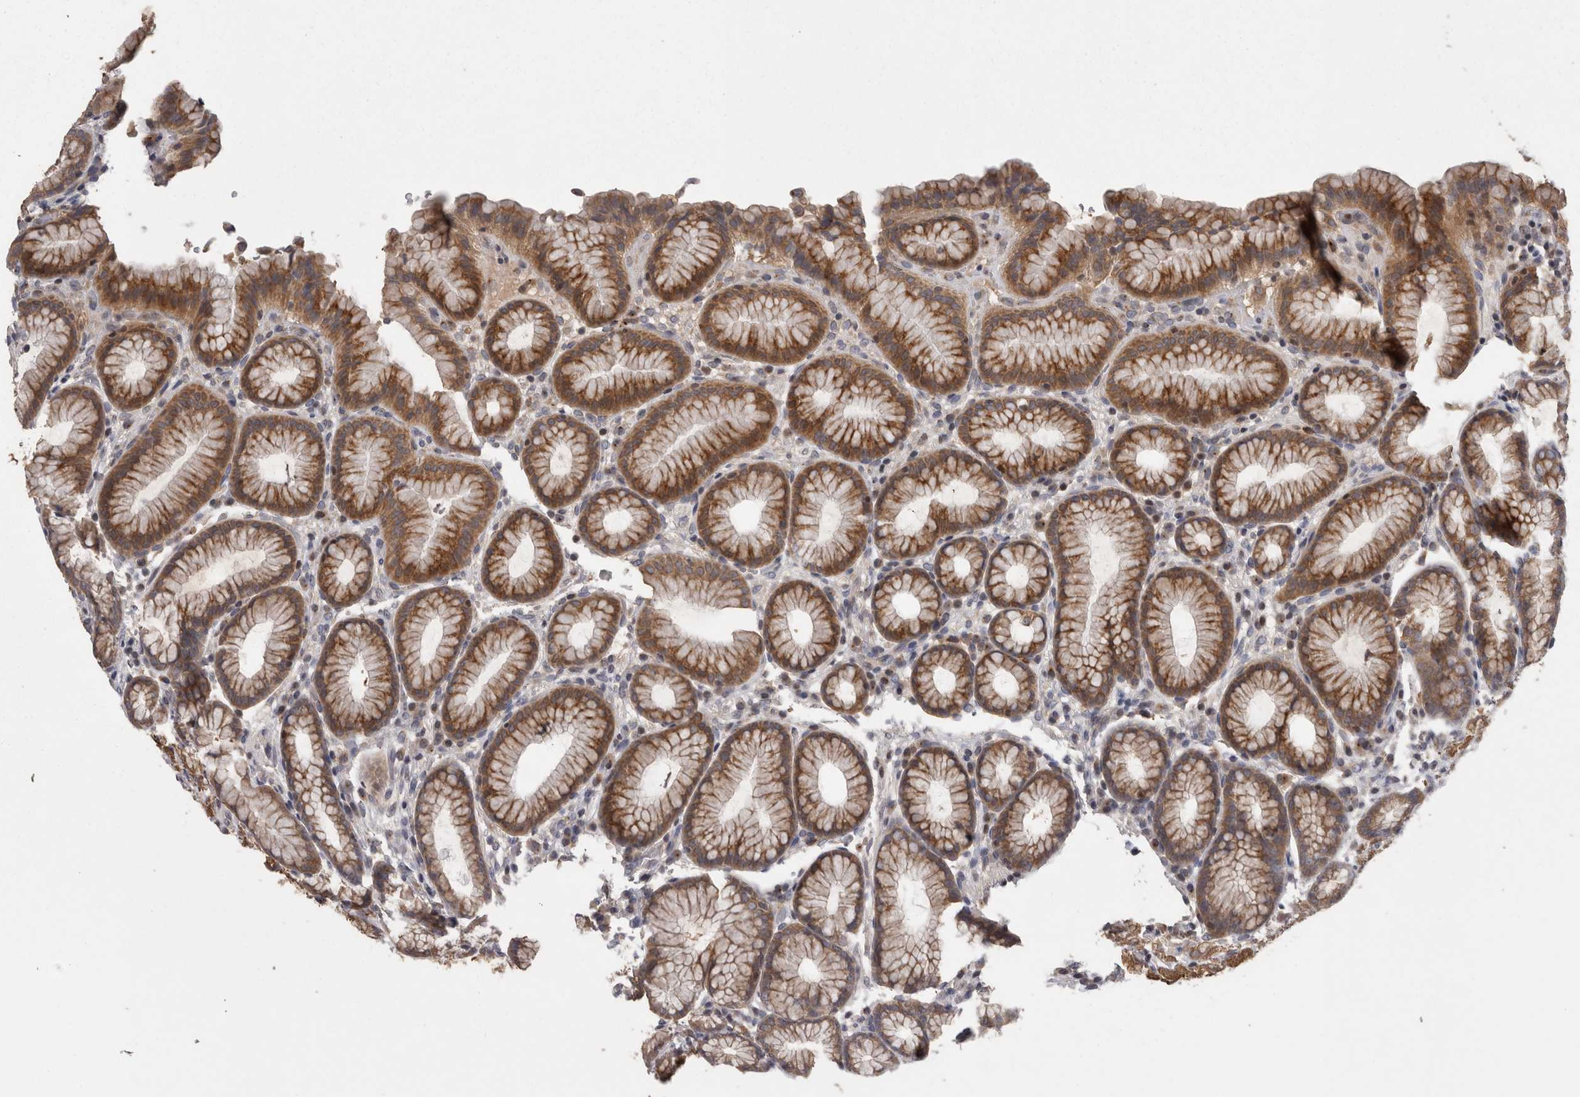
{"staining": {"intensity": "moderate", "quantity": ">75%", "location": "cytoplasmic/membranous"}, "tissue": "stomach", "cell_type": "Glandular cells", "image_type": "normal", "snomed": [{"axis": "morphology", "description": "Normal tissue, NOS"}, {"axis": "topography", "description": "Stomach"}], "caption": "Immunohistochemical staining of benign human stomach reveals >75% levels of moderate cytoplasmic/membranous protein positivity in about >75% of glandular cells.", "gene": "PCM1", "patient": {"sex": "male", "age": 42}}